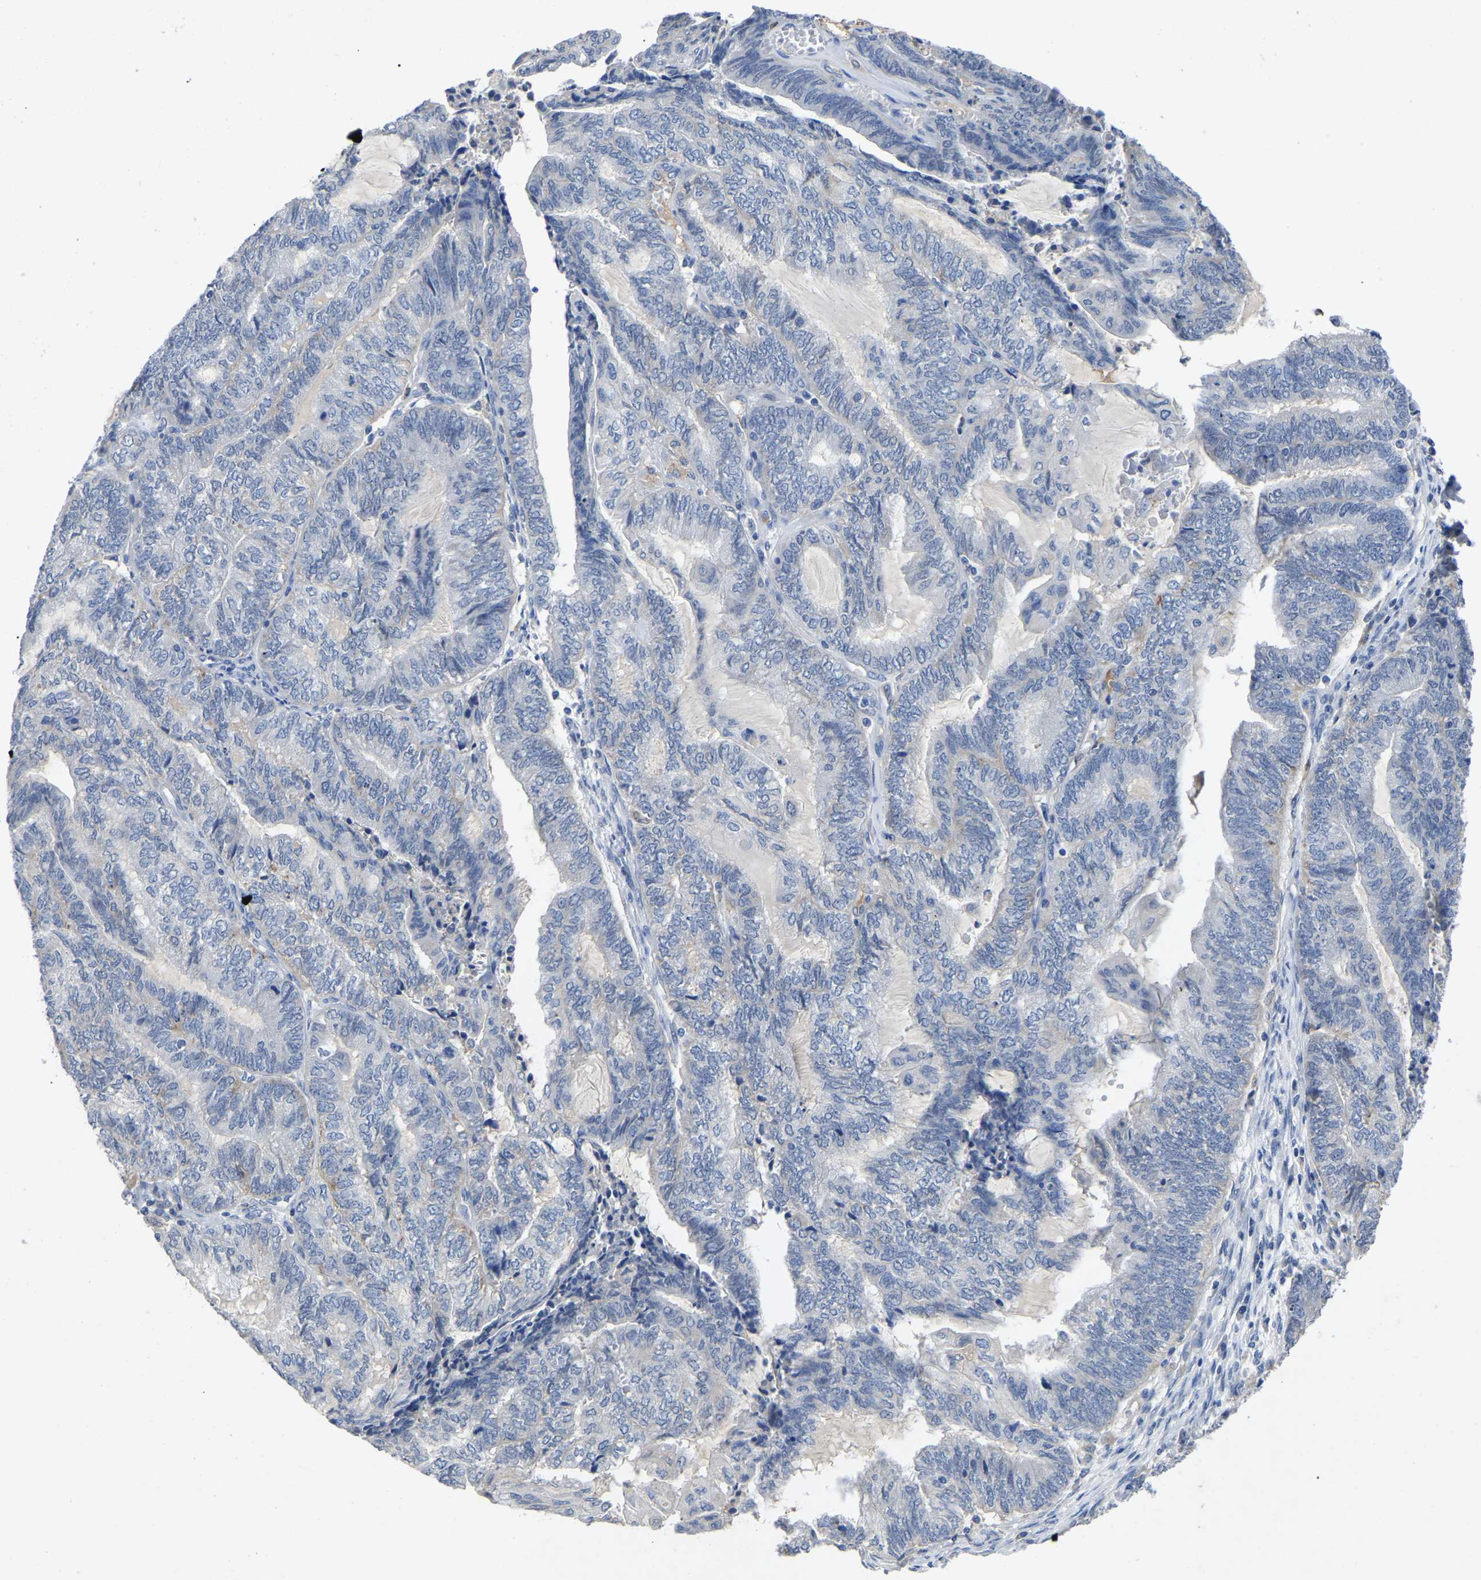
{"staining": {"intensity": "negative", "quantity": "none", "location": "none"}, "tissue": "endometrial cancer", "cell_type": "Tumor cells", "image_type": "cancer", "snomed": [{"axis": "morphology", "description": "Adenocarcinoma, NOS"}, {"axis": "topography", "description": "Uterus"}, {"axis": "topography", "description": "Endometrium"}], "caption": "The photomicrograph exhibits no staining of tumor cells in adenocarcinoma (endometrial). The staining is performed using DAB brown chromogen with nuclei counter-stained in using hematoxylin.", "gene": "SMPD2", "patient": {"sex": "female", "age": 70}}